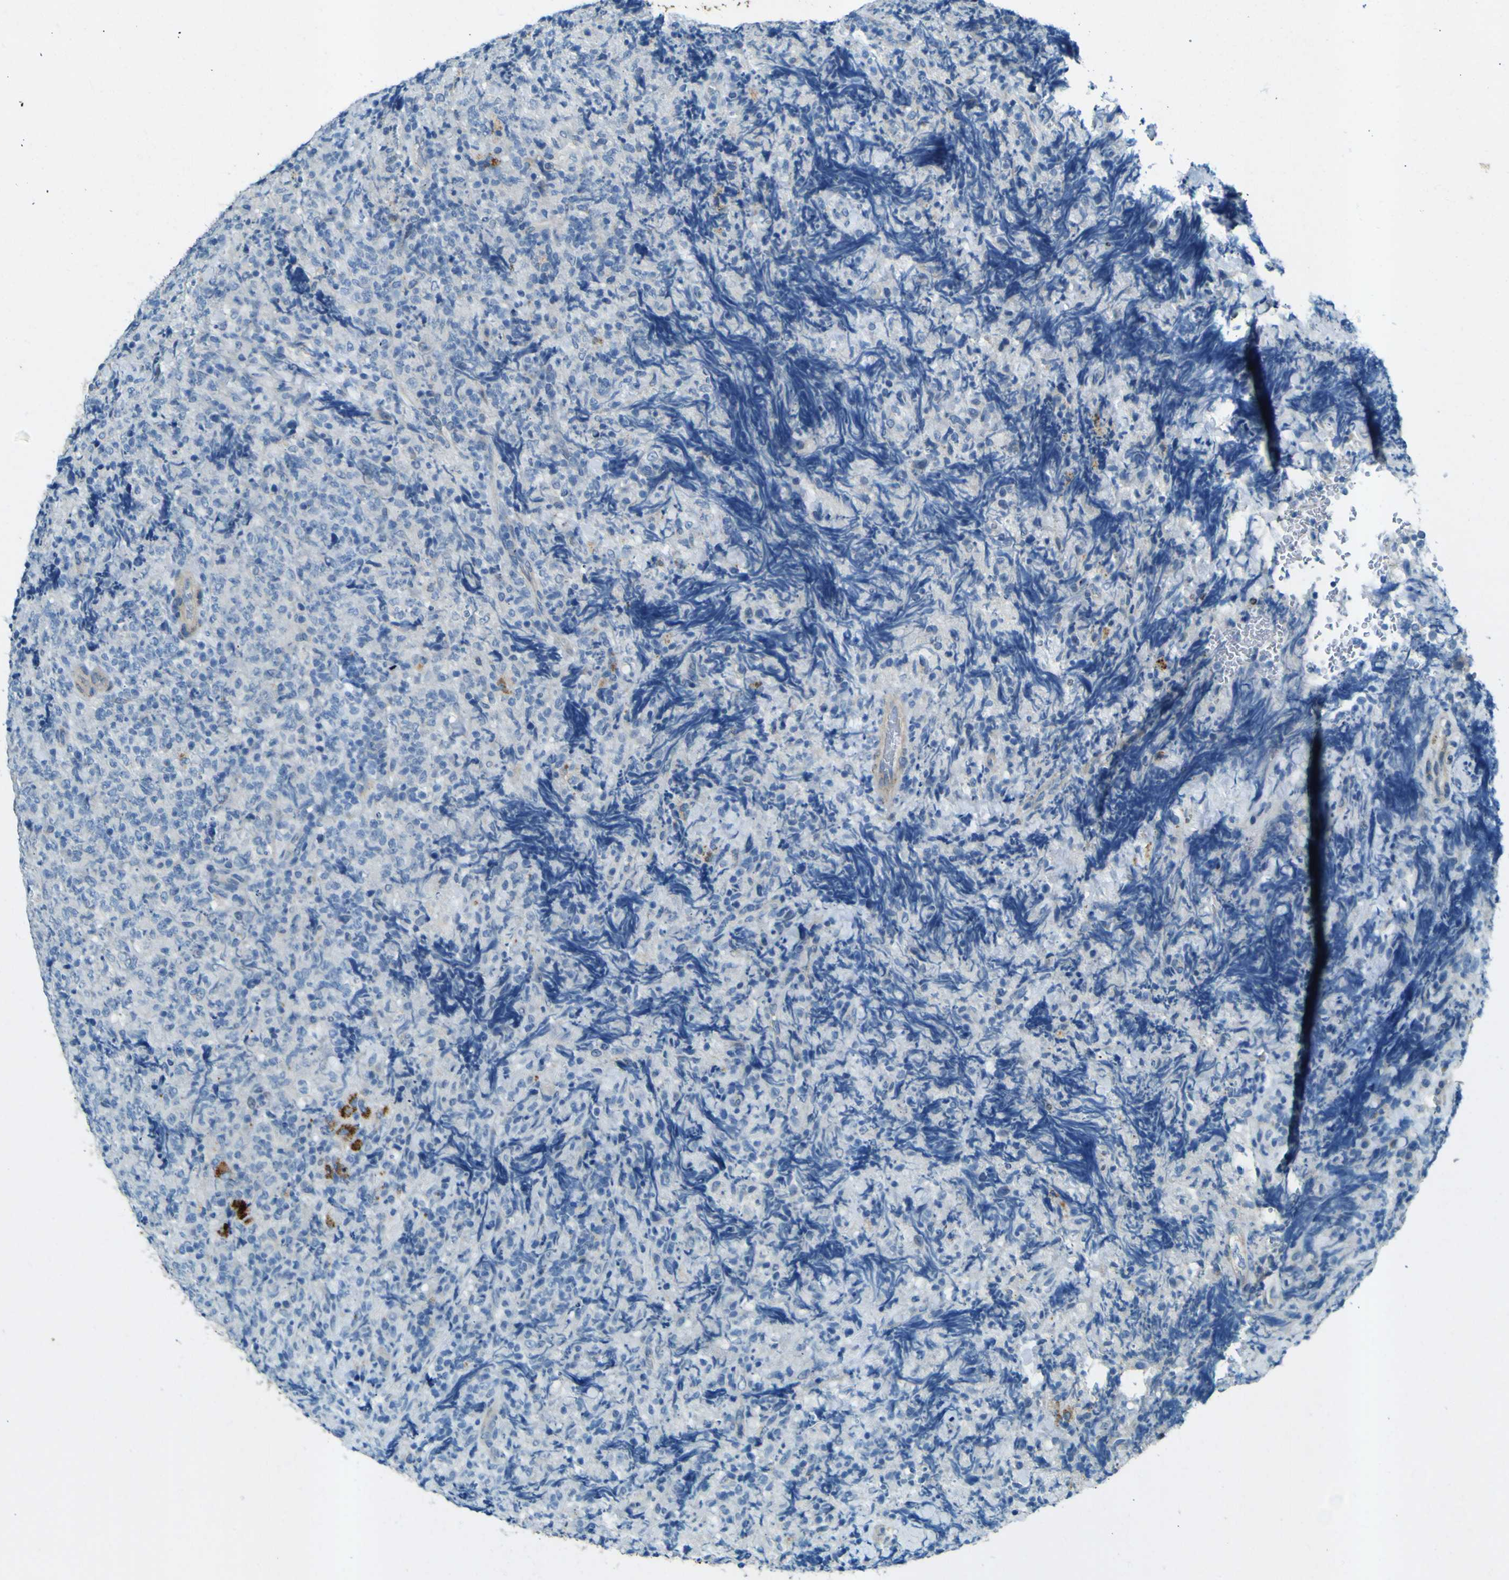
{"staining": {"intensity": "negative", "quantity": "none", "location": "none"}, "tissue": "lymphoma", "cell_type": "Tumor cells", "image_type": "cancer", "snomed": [{"axis": "morphology", "description": "Malignant lymphoma, non-Hodgkin's type, High grade"}, {"axis": "topography", "description": "Tonsil"}], "caption": "Immunohistochemistry (IHC) micrograph of high-grade malignant lymphoma, non-Hodgkin's type stained for a protein (brown), which demonstrates no staining in tumor cells.", "gene": "PDE9A", "patient": {"sex": "female", "age": 36}}